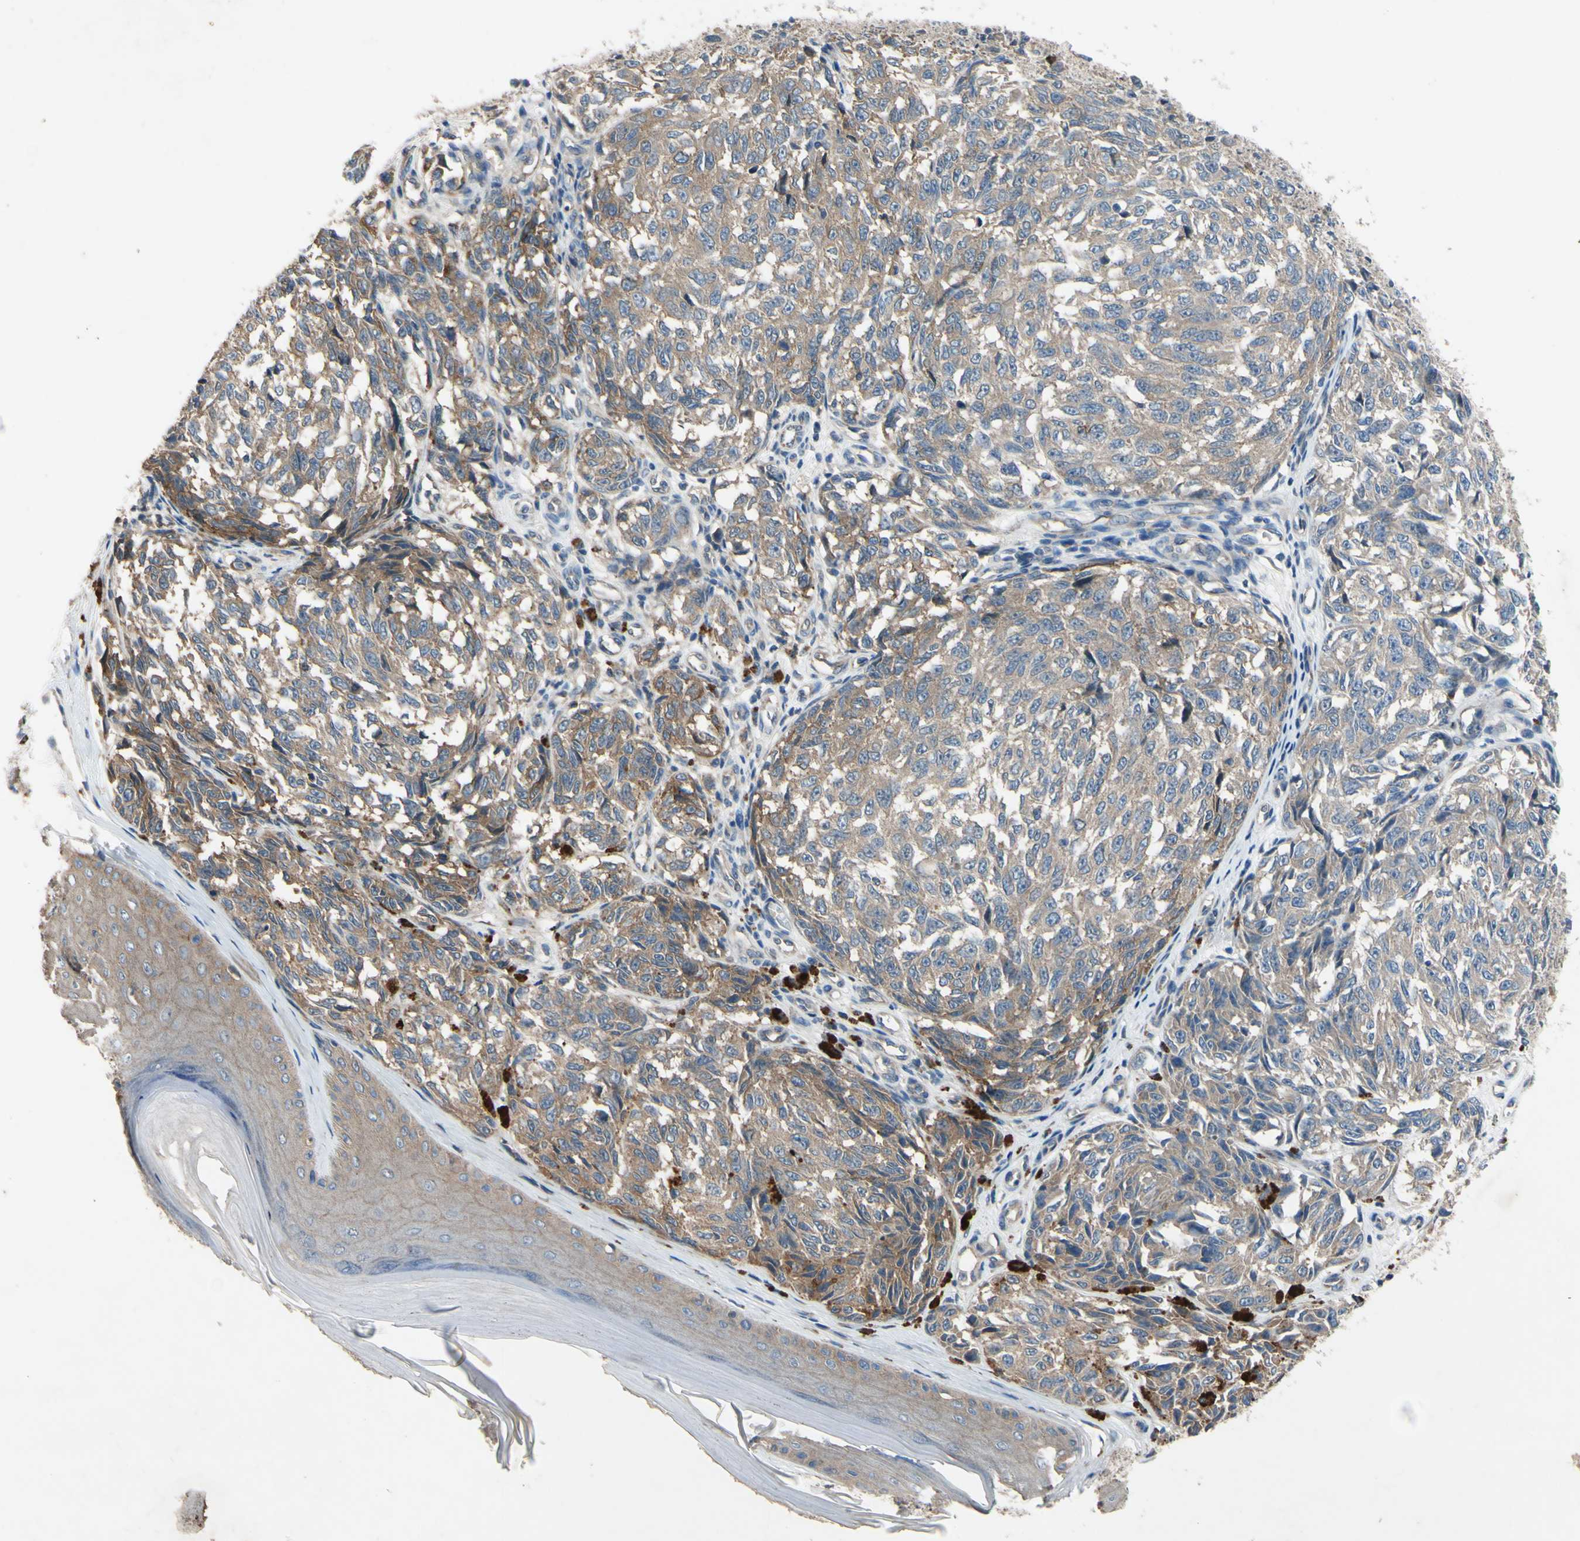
{"staining": {"intensity": "moderate", "quantity": ">75%", "location": "cytoplasmic/membranous"}, "tissue": "melanoma", "cell_type": "Tumor cells", "image_type": "cancer", "snomed": [{"axis": "morphology", "description": "Malignant melanoma, NOS"}, {"axis": "topography", "description": "Skin"}], "caption": "This histopathology image exhibits melanoma stained with immunohistochemistry to label a protein in brown. The cytoplasmic/membranous of tumor cells show moderate positivity for the protein. Nuclei are counter-stained blue.", "gene": "HILPDA", "patient": {"sex": "female", "age": 64}}